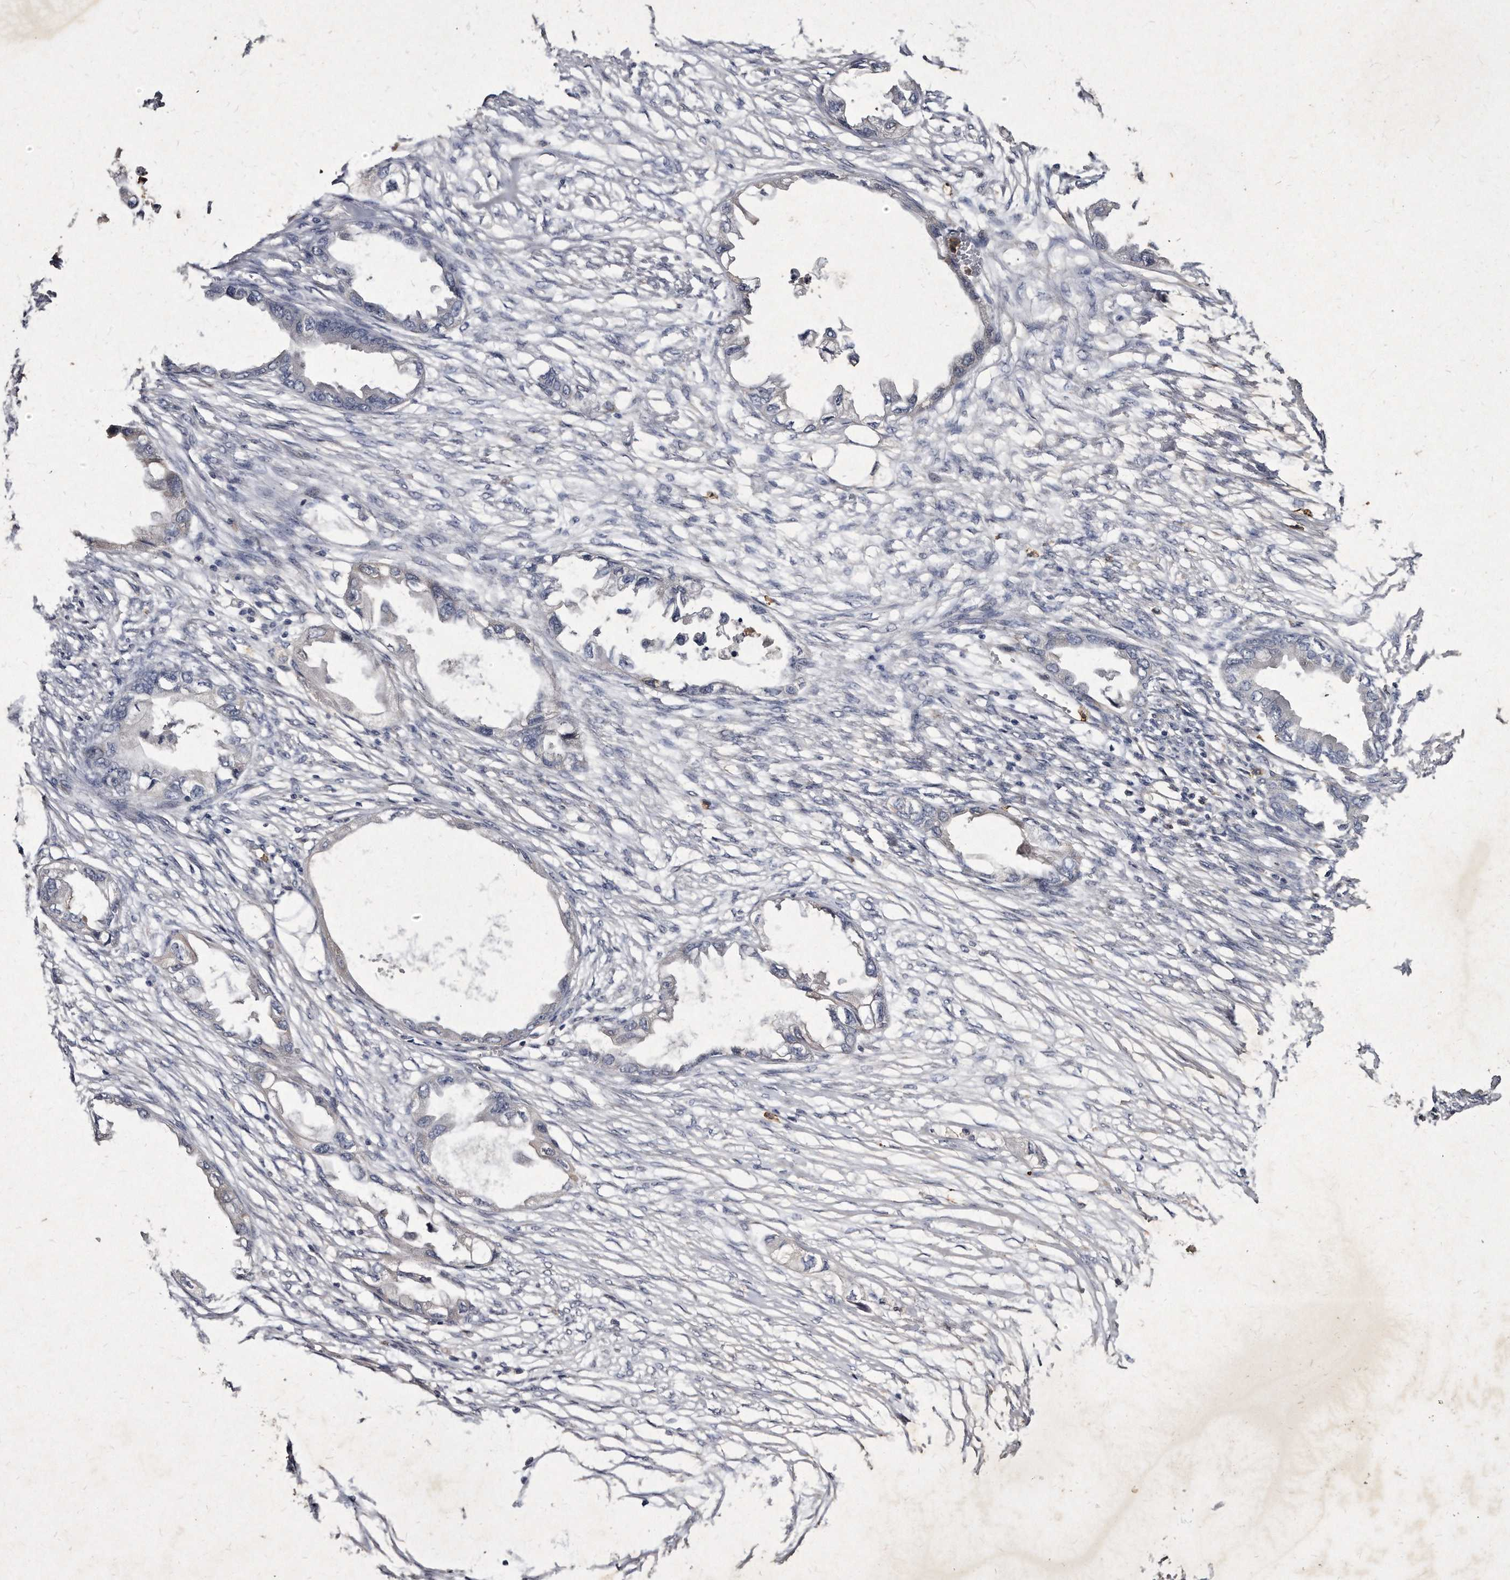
{"staining": {"intensity": "negative", "quantity": "none", "location": "none"}, "tissue": "endometrial cancer", "cell_type": "Tumor cells", "image_type": "cancer", "snomed": [{"axis": "morphology", "description": "Adenocarcinoma, NOS"}, {"axis": "morphology", "description": "Adenocarcinoma, metastatic, NOS"}, {"axis": "topography", "description": "Adipose tissue"}, {"axis": "topography", "description": "Endometrium"}], "caption": "DAB immunohistochemical staining of human endometrial cancer (adenocarcinoma) demonstrates no significant staining in tumor cells.", "gene": "KLHDC3", "patient": {"sex": "female", "age": 67}}